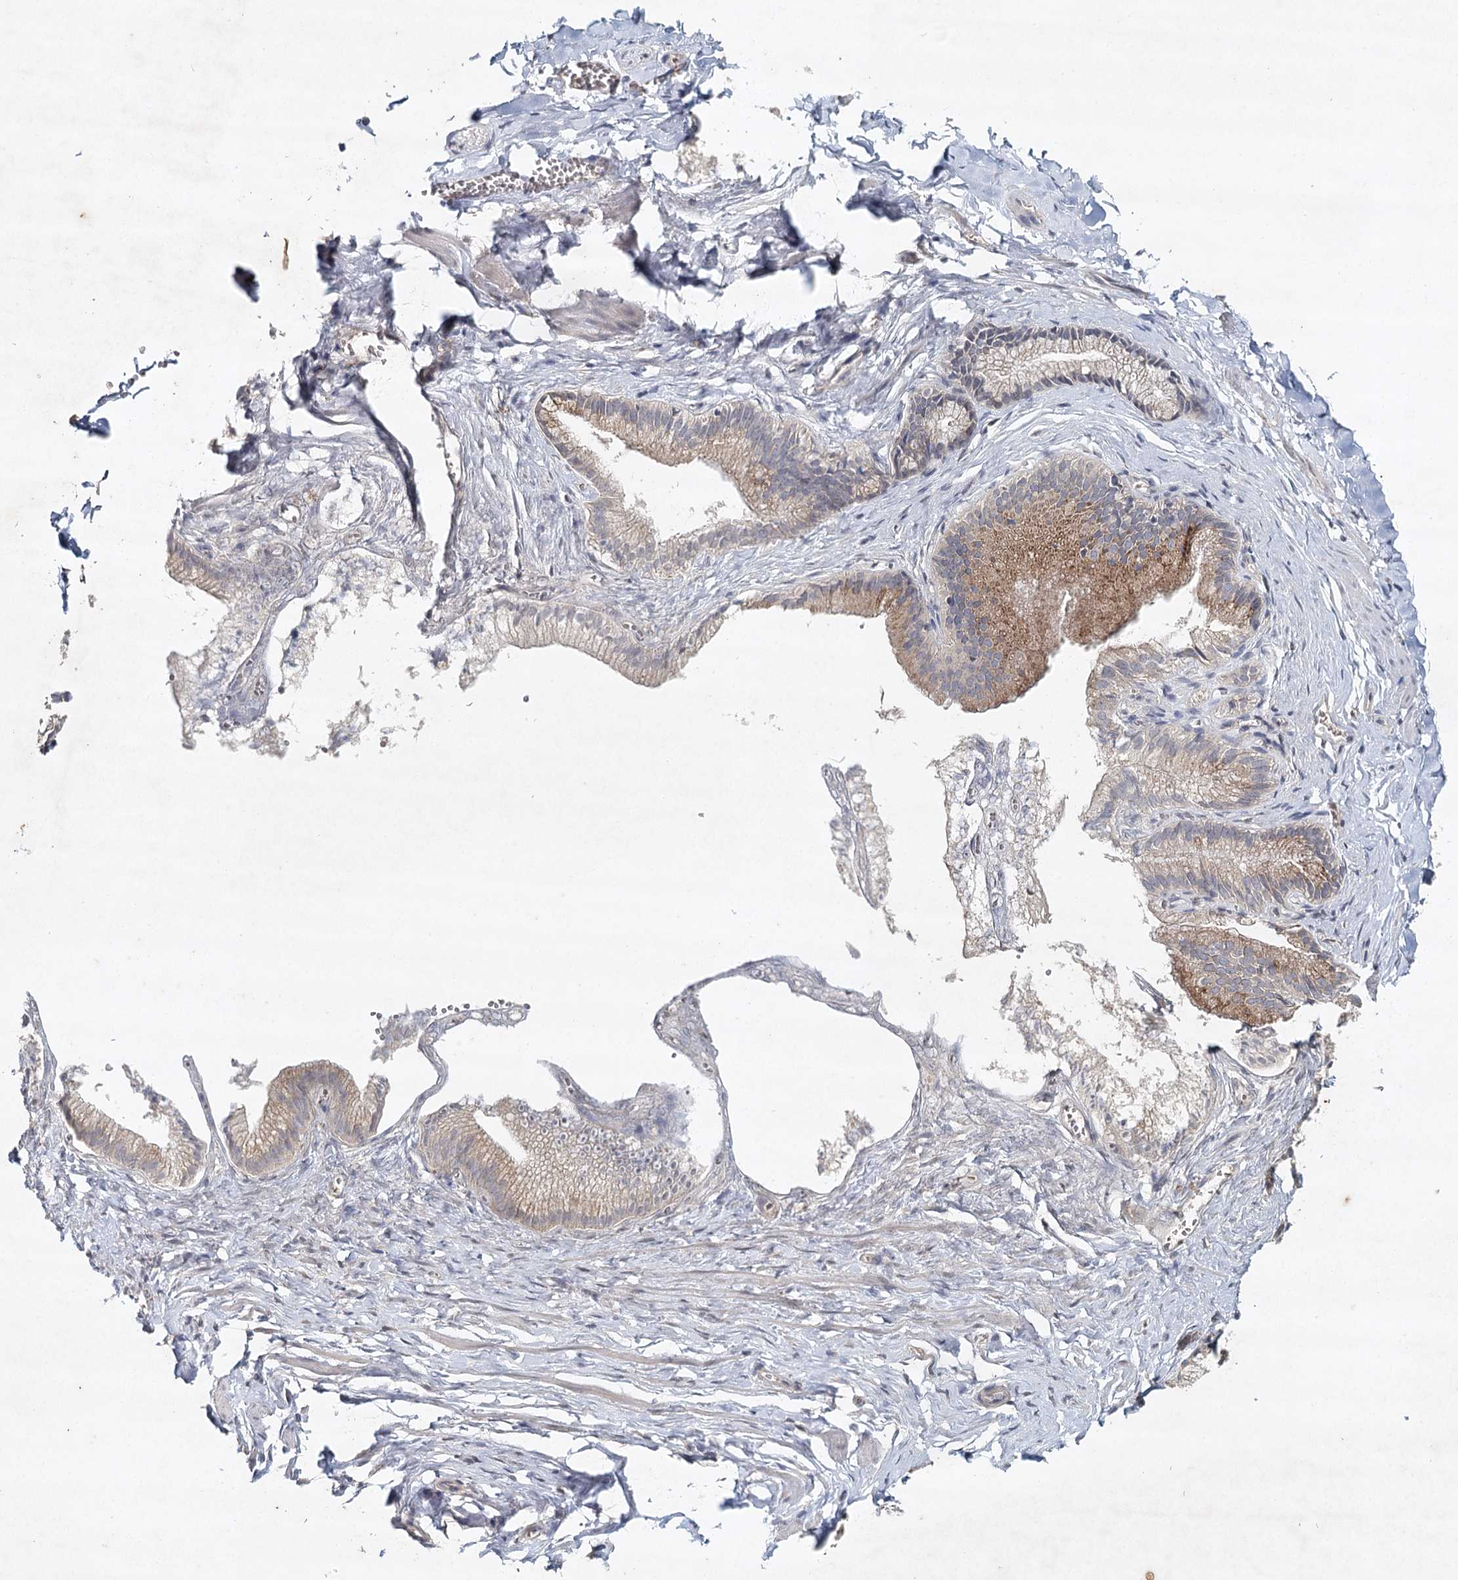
{"staining": {"intensity": "moderate", "quantity": "<25%", "location": "cytoplasmic/membranous"}, "tissue": "adipose tissue", "cell_type": "Adipocytes", "image_type": "normal", "snomed": [{"axis": "morphology", "description": "Normal tissue, NOS"}, {"axis": "topography", "description": "Gallbladder"}, {"axis": "topography", "description": "Peripheral nerve tissue"}], "caption": "Unremarkable adipose tissue displays moderate cytoplasmic/membranous expression in approximately <25% of adipocytes, visualized by immunohistochemistry. Nuclei are stained in blue.", "gene": "SYNPO", "patient": {"sex": "male", "age": 38}}